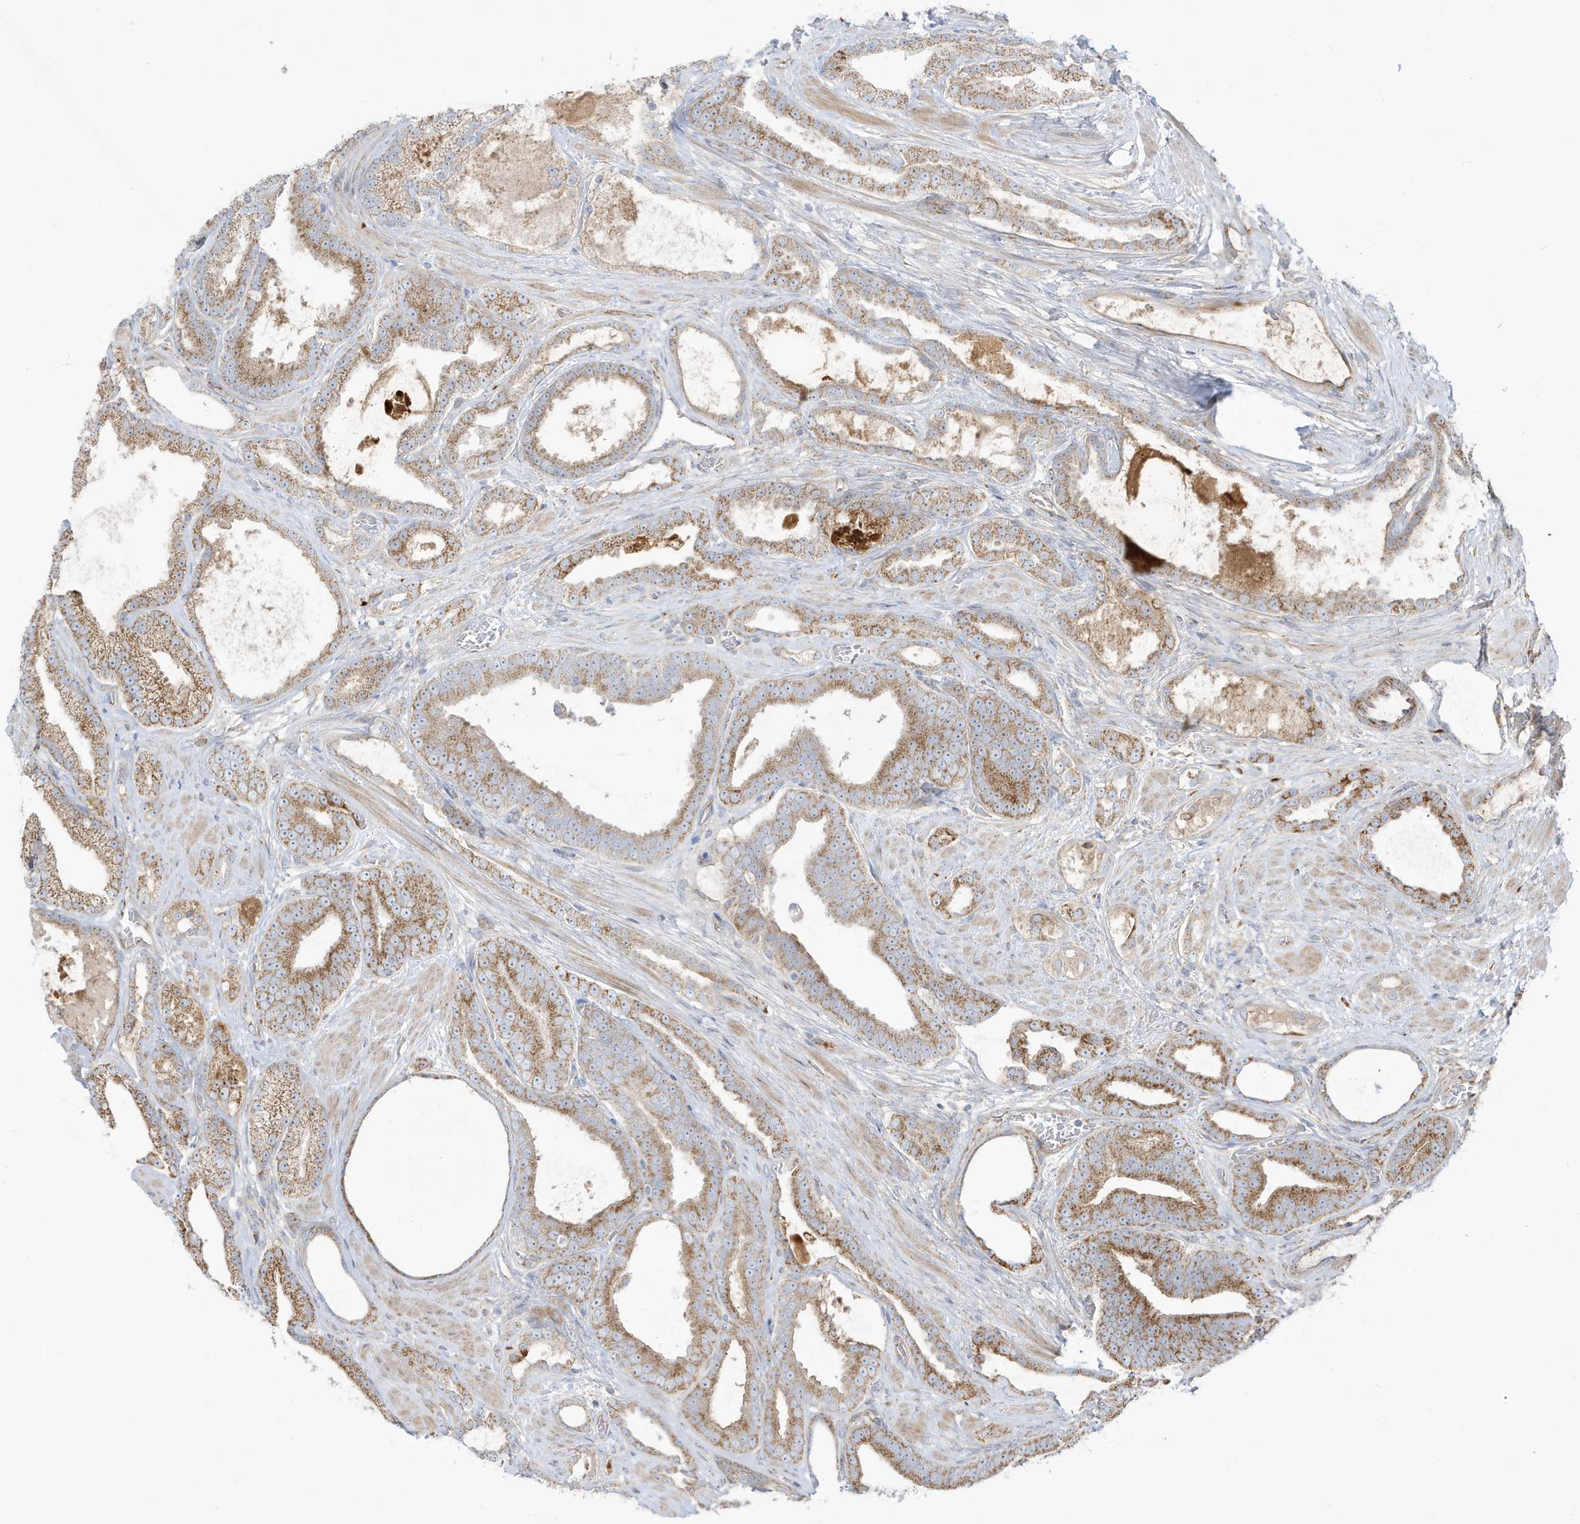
{"staining": {"intensity": "moderate", "quantity": ">75%", "location": "cytoplasmic/membranous"}, "tissue": "prostate cancer", "cell_type": "Tumor cells", "image_type": "cancer", "snomed": [{"axis": "morphology", "description": "Adenocarcinoma, High grade"}, {"axis": "topography", "description": "Prostate"}], "caption": "IHC photomicrograph of neoplastic tissue: human adenocarcinoma (high-grade) (prostate) stained using immunohistochemistry demonstrates medium levels of moderate protein expression localized specifically in the cytoplasmic/membranous of tumor cells, appearing as a cytoplasmic/membranous brown color.", "gene": "IFT57", "patient": {"sex": "male", "age": 60}}